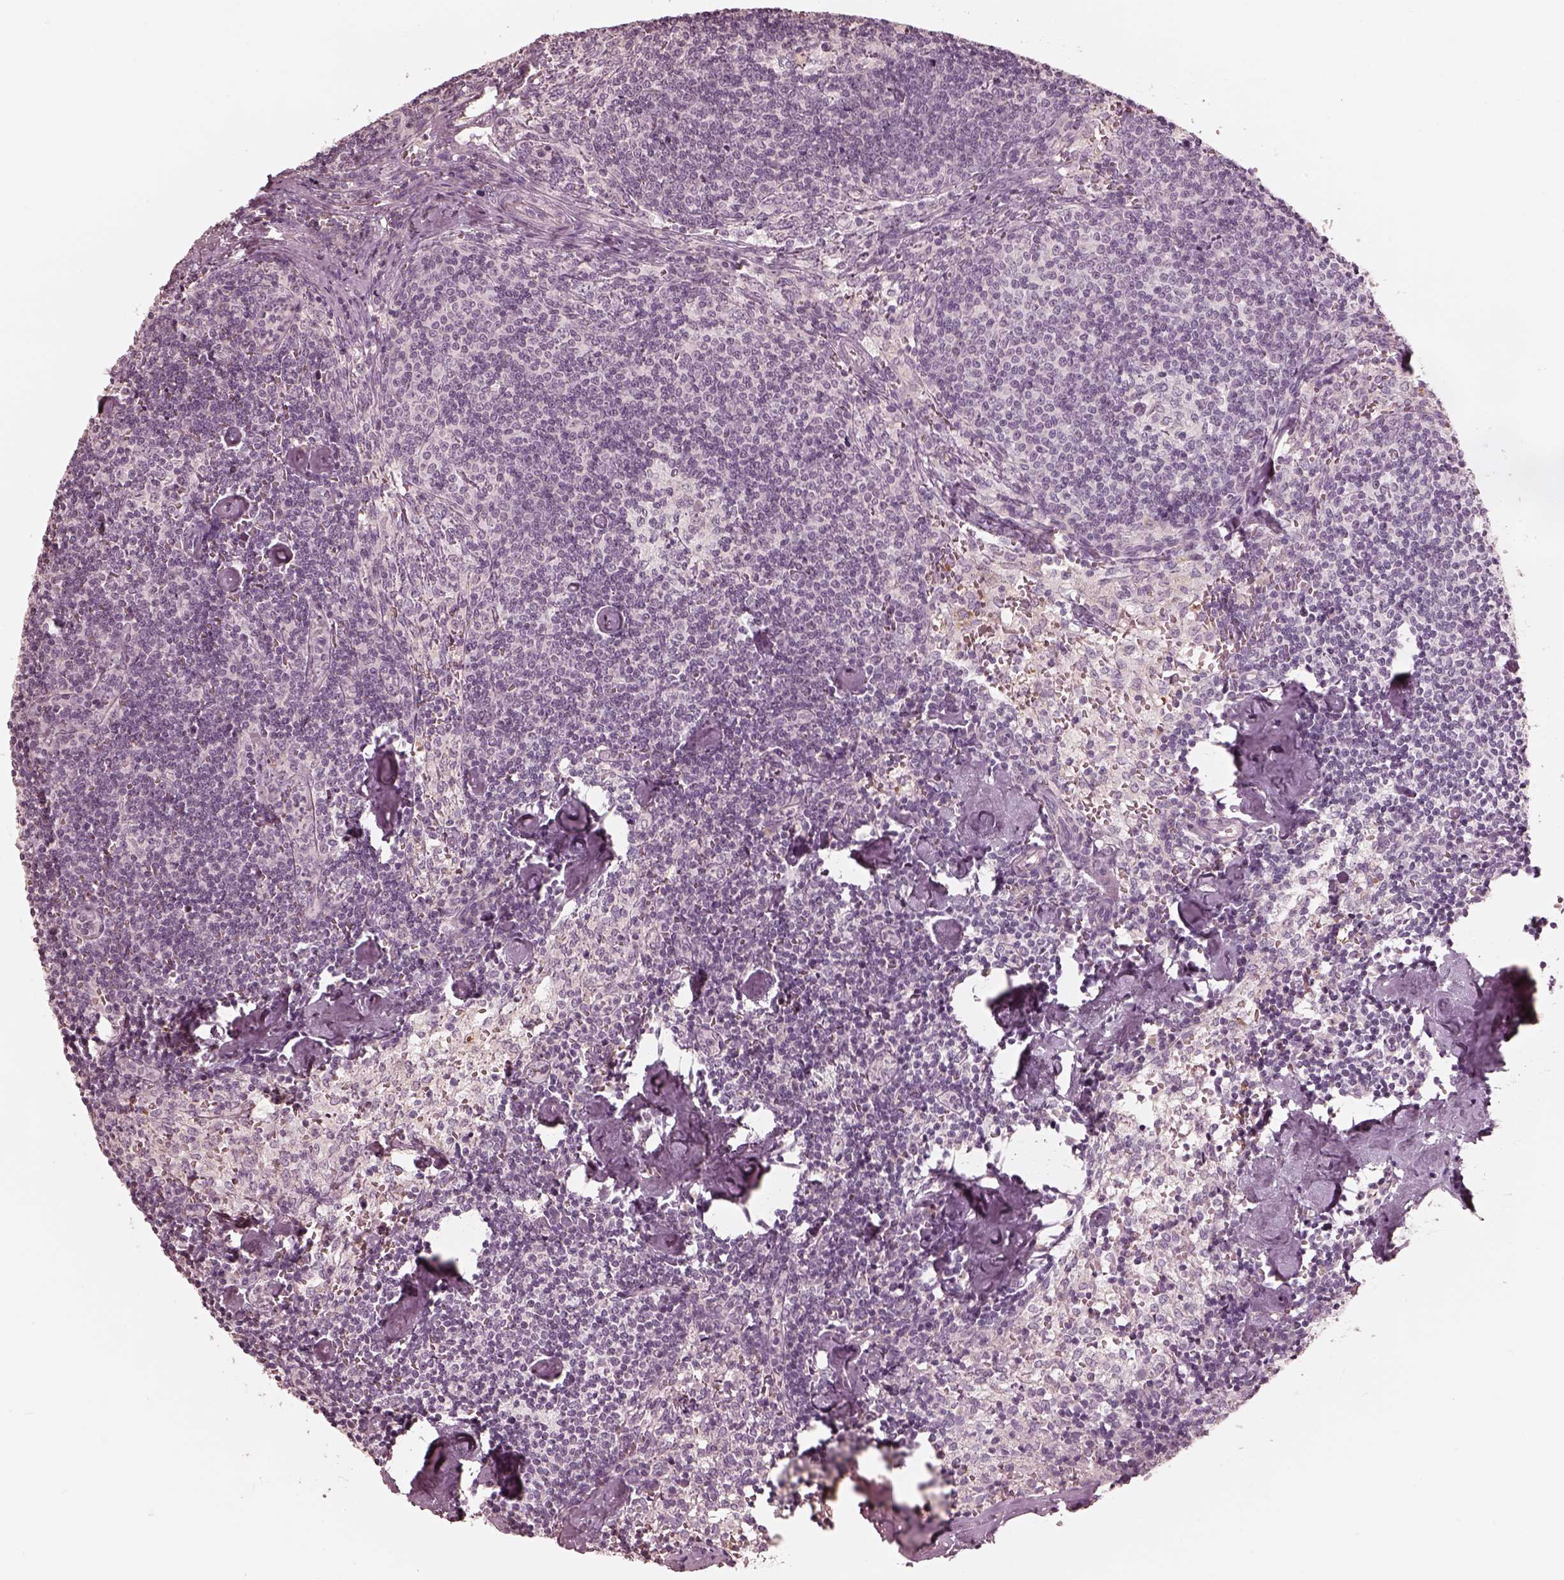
{"staining": {"intensity": "negative", "quantity": "none", "location": "none"}, "tissue": "lymph node", "cell_type": "Germinal center cells", "image_type": "normal", "snomed": [{"axis": "morphology", "description": "Normal tissue, NOS"}, {"axis": "topography", "description": "Lymph node"}], "caption": "IHC photomicrograph of normal lymph node stained for a protein (brown), which demonstrates no positivity in germinal center cells.", "gene": "ANKLE1", "patient": {"sex": "female", "age": 50}}